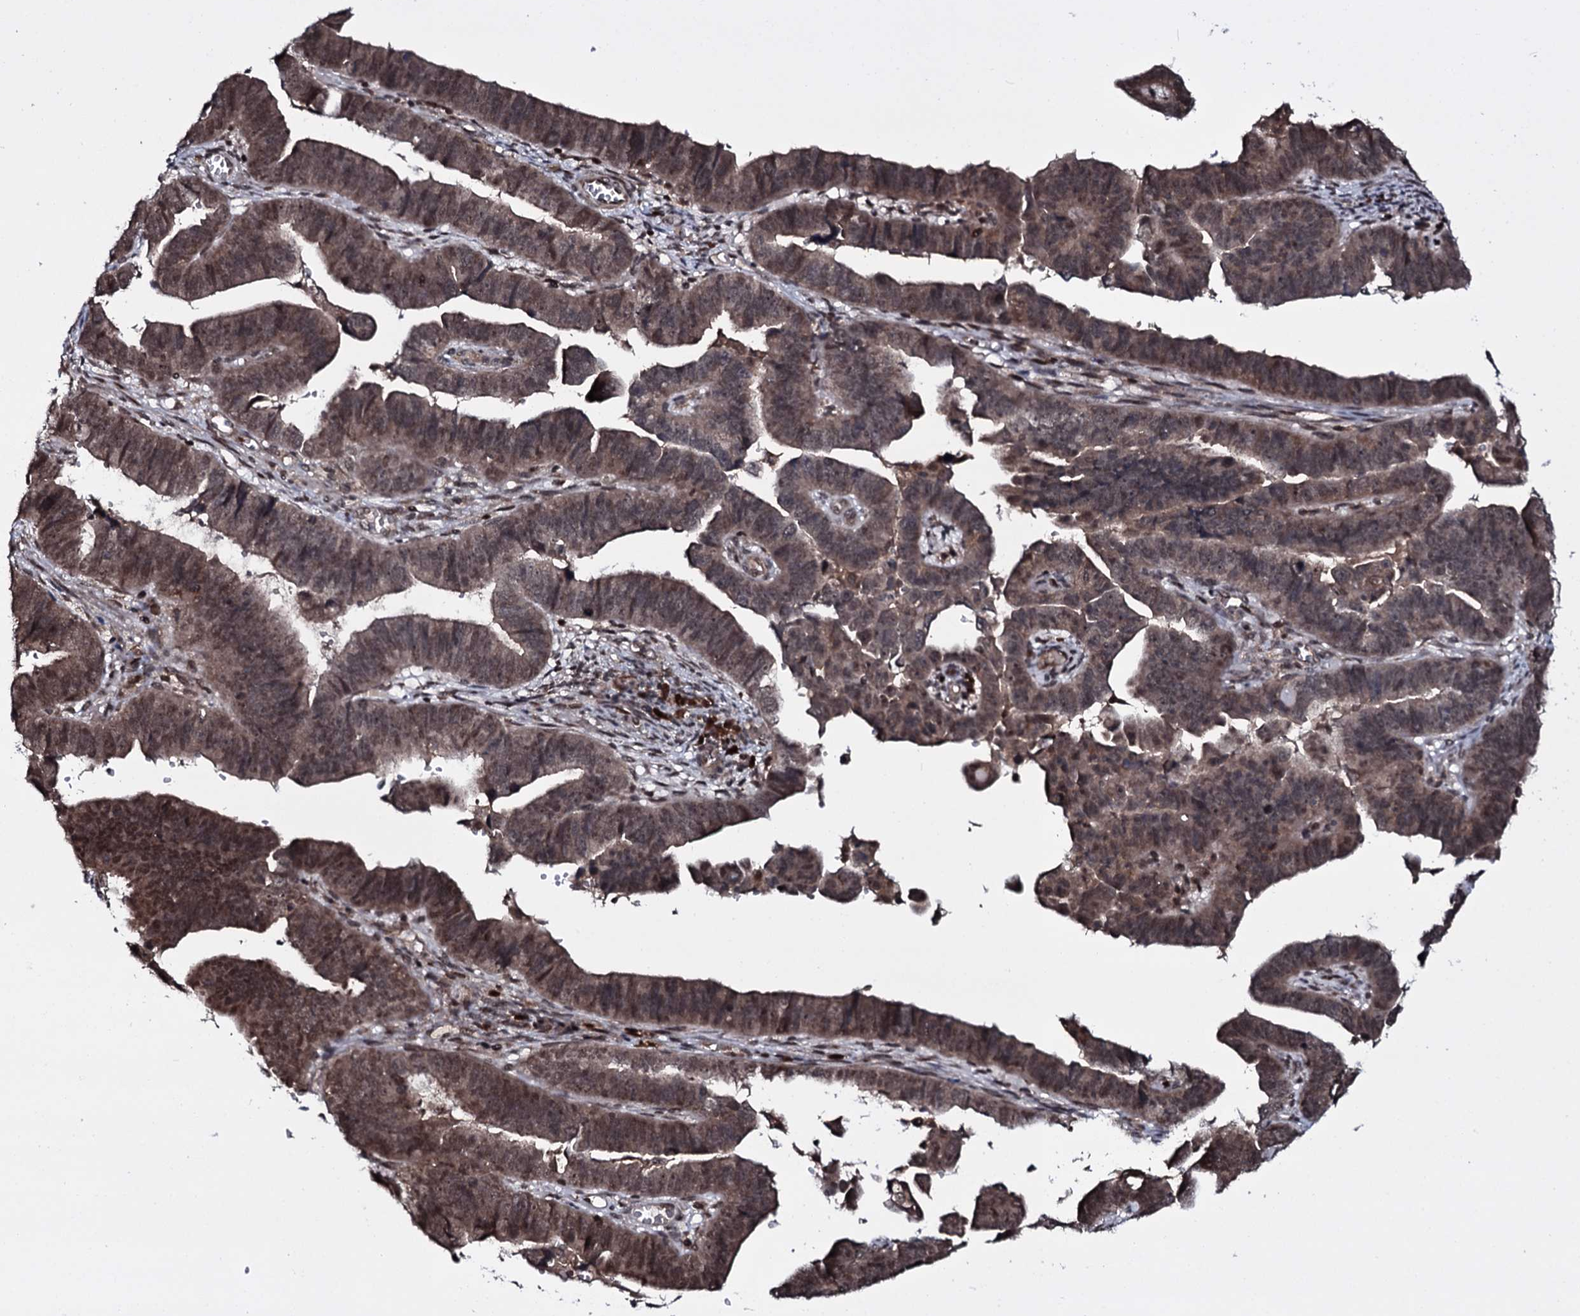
{"staining": {"intensity": "moderate", "quantity": ">75%", "location": "nuclear"}, "tissue": "endometrial cancer", "cell_type": "Tumor cells", "image_type": "cancer", "snomed": [{"axis": "morphology", "description": "Adenocarcinoma, NOS"}, {"axis": "topography", "description": "Endometrium"}], "caption": "This is an image of IHC staining of endometrial adenocarcinoma, which shows moderate staining in the nuclear of tumor cells.", "gene": "HDDC3", "patient": {"sex": "female", "age": 75}}